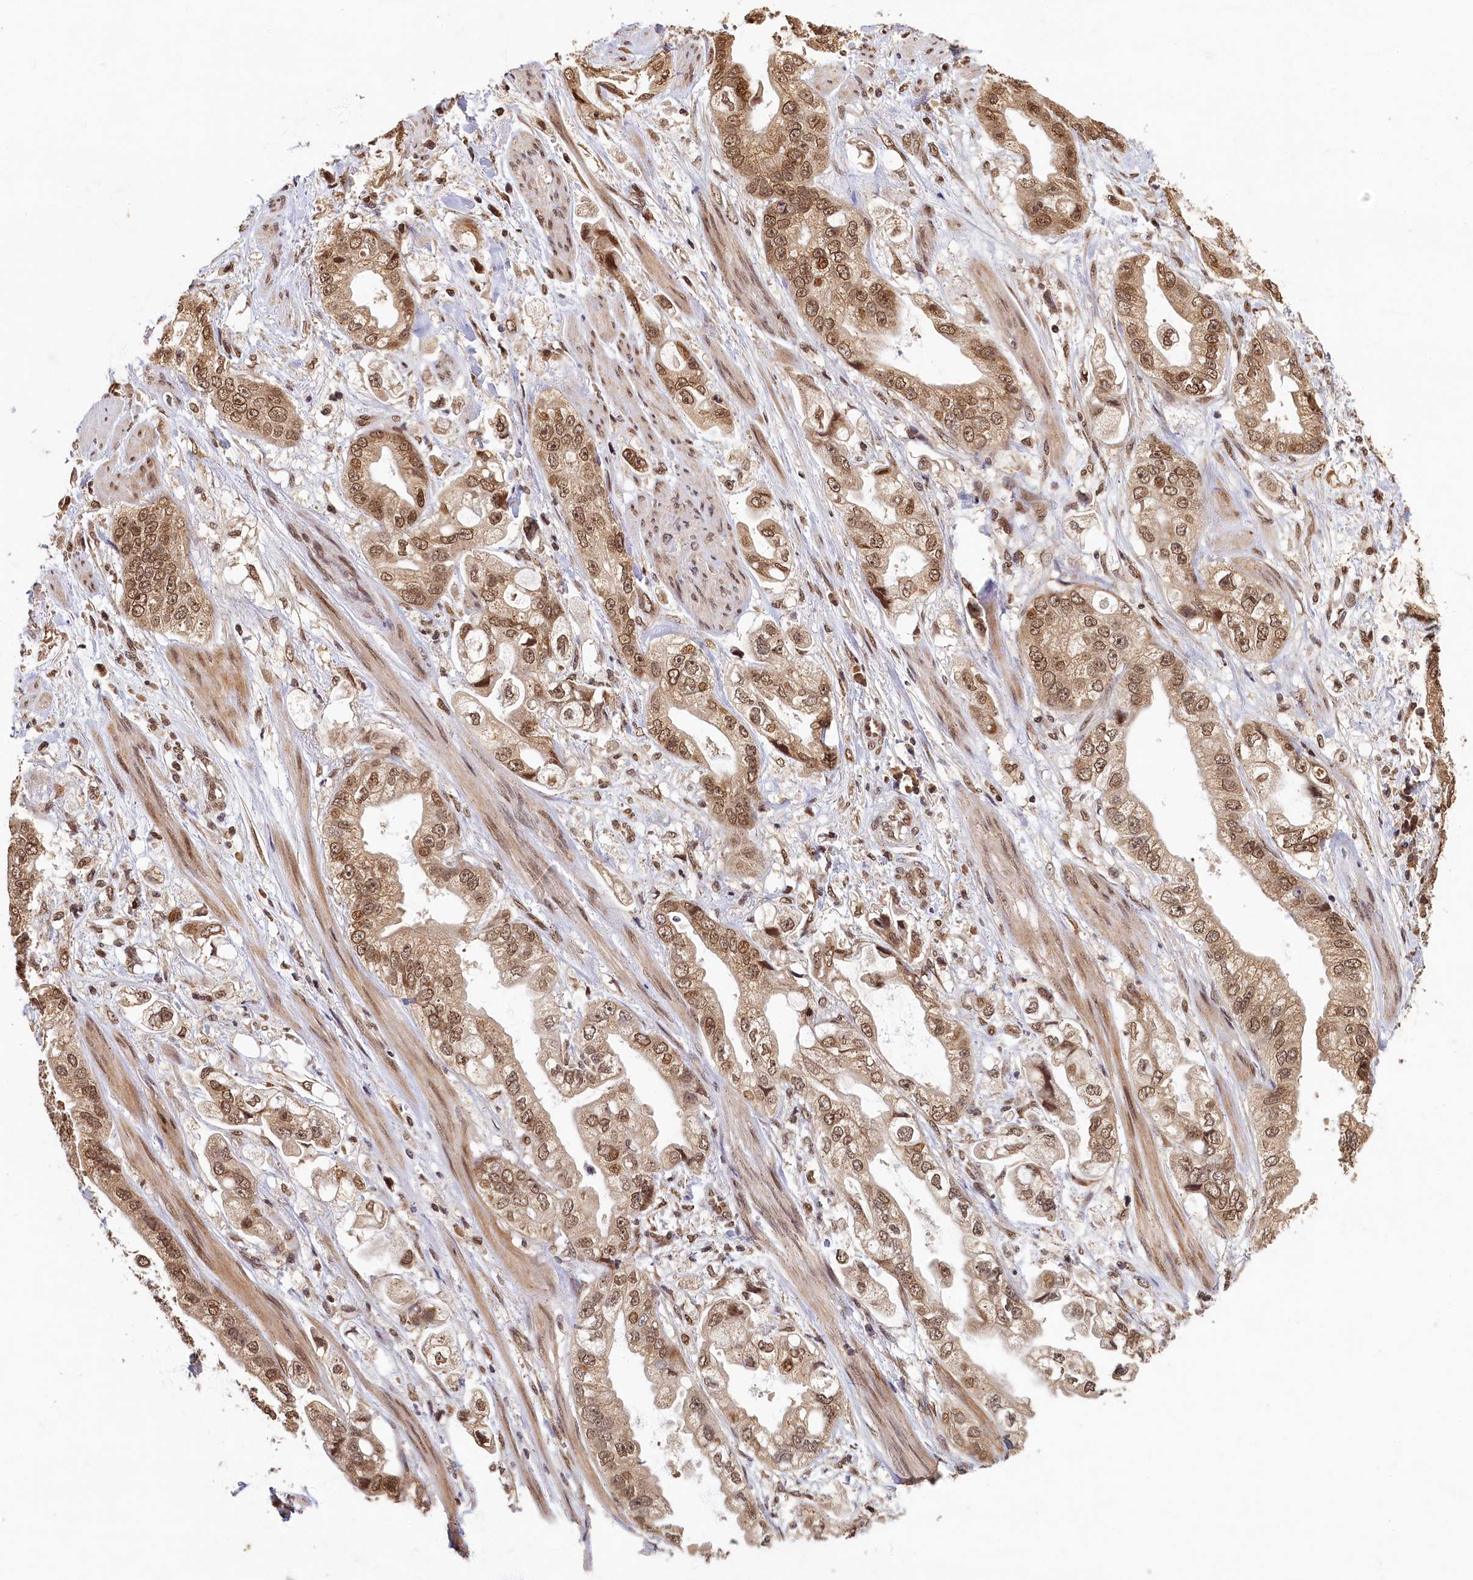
{"staining": {"intensity": "moderate", "quantity": ">75%", "location": "cytoplasmic/membranous,nuclear"}, "tissue": "stomach cancer", "cell_type": "Tumor cells", "image_type": "cancer", "snomed": [{"axis": "morphology", "description": "Adenocarcinoma, NOS"}, {"axis": "topography", "description": "Stomach"}], "caption": "IHC histopathology image of neoplastic tissue: human stomach cancer stained using IHC exhibits medium levels of moderate protein expression localized specifically in the cytoplasmic/membranous and nuclear of tumor cells, appearing as a cytoplasmic/membranous and nuclear brown color.", "gene": "CKAP2L", "patient": {"sex": "male", "age": 62}}